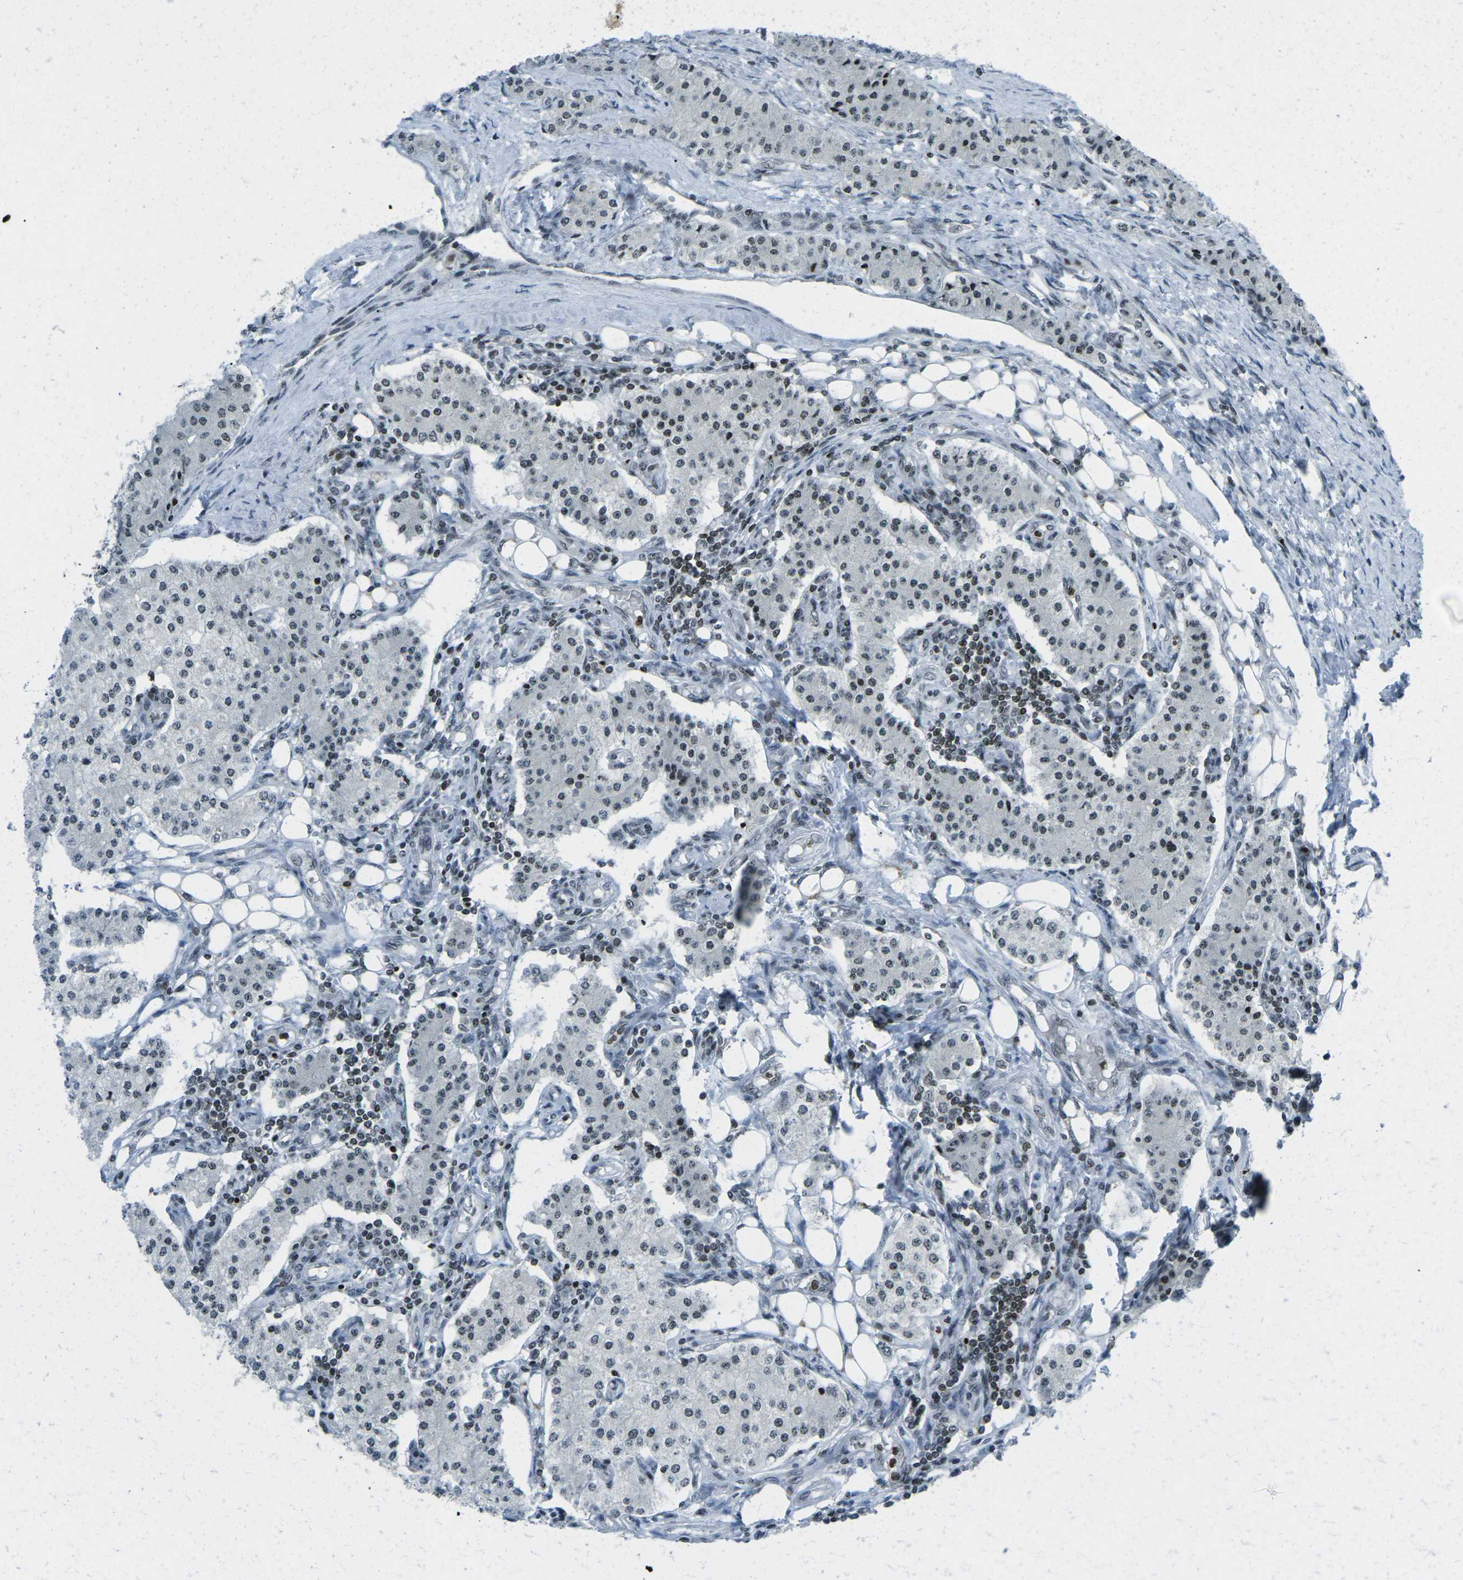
{"staining": {"intensity": "weak", "quantity": "25%-75%", "location": "nuclear"}, "tissue": "carcinoid", "cell_type": "Tumor cells", "image_type": "cancer", "snomed": [{"axis": "morphology", "description": "Carcinoid, malignant, NOS"}, {"axis": "topography", "description": "Colon"}], "caption": "Brown immunohistochemical staining in malignant carcinoid shows weak nuclear expression in approximately 25%-75% of tumor cells. The protein is stained brown, and the nuclei are stained in blue (DAB (3,3'-diaminobenzidine) IHC with brightfield microscopy, high magnification).", "gene": "EME1", "patient": {"sex": "female", "age": 52}}